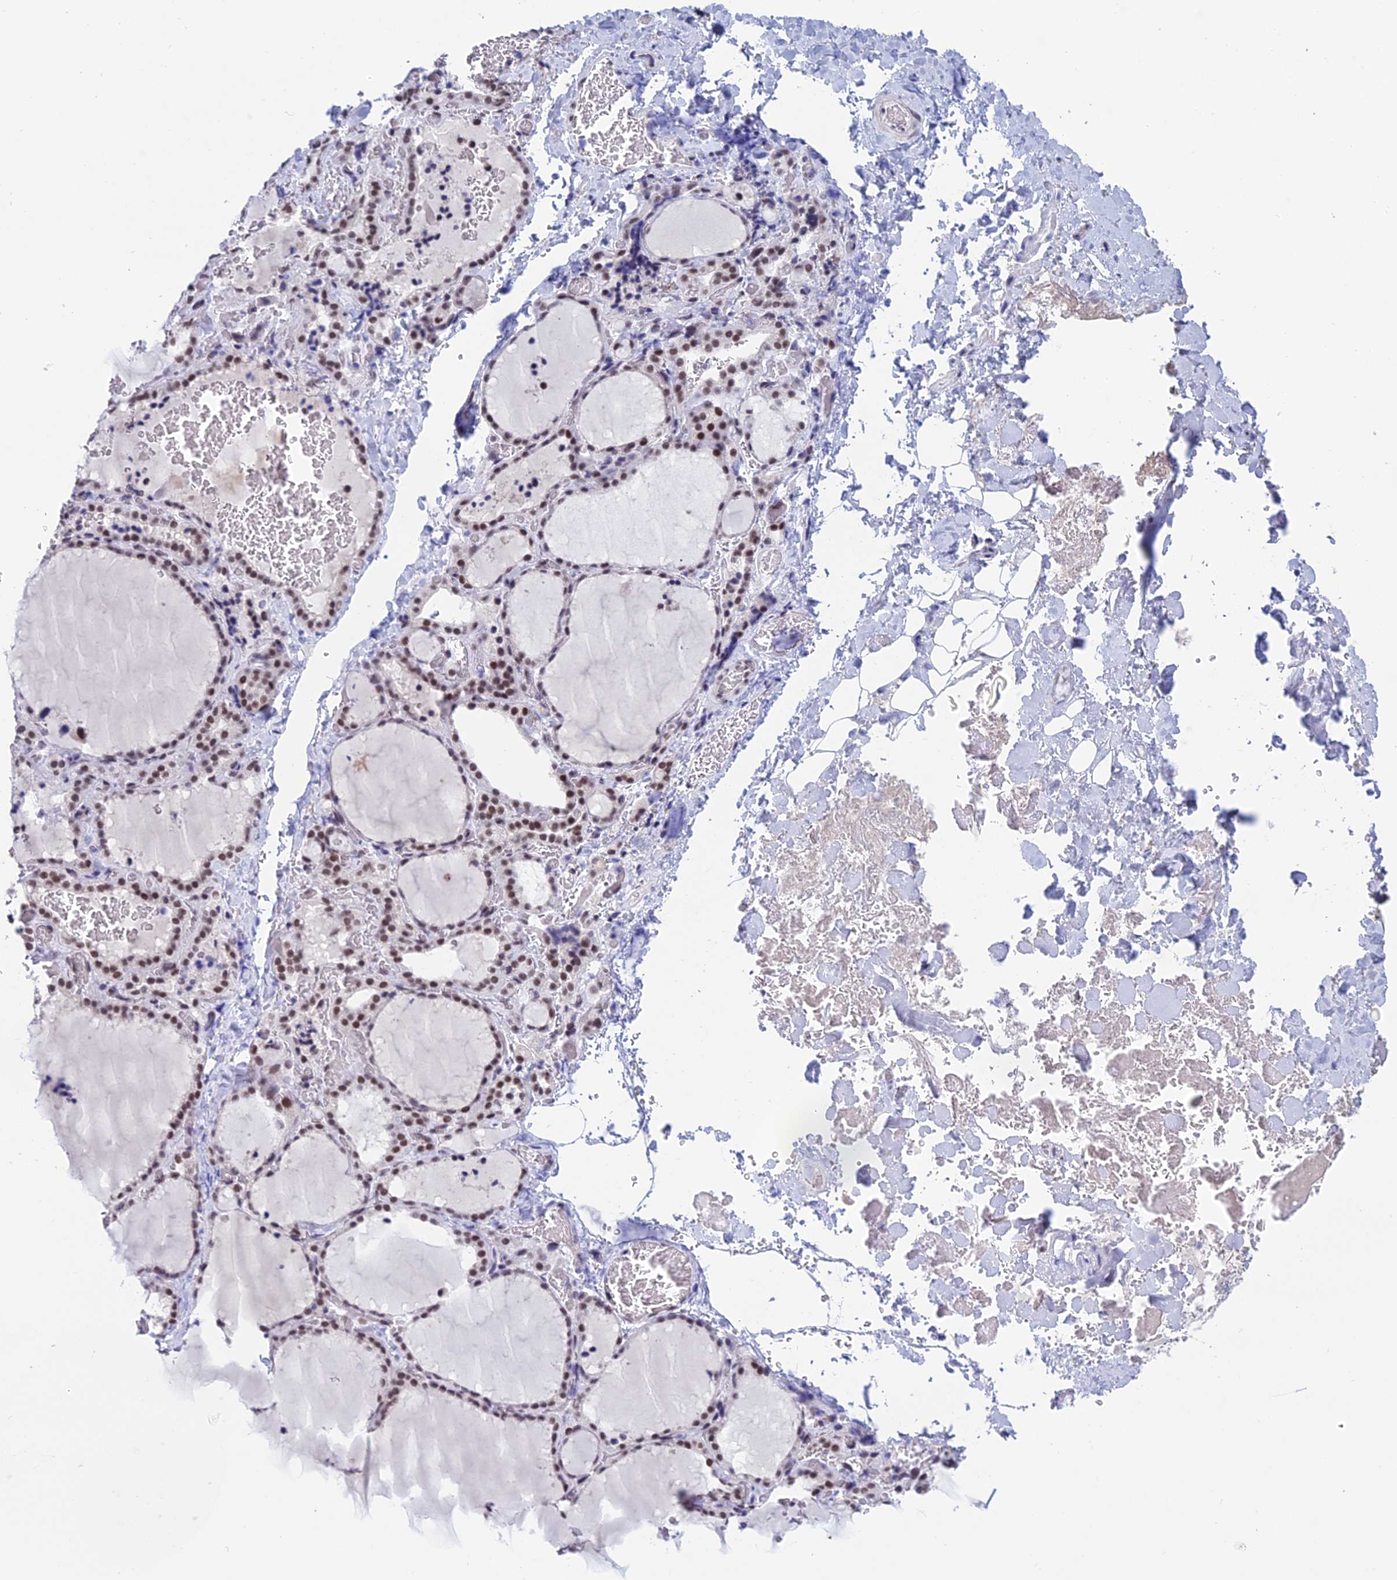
{"staining": {"intensity": "moderate", "quantity": "25%-75%", "location": "nuclear"}, "tissue": "thyroid gland", "cell_type": "Glandular cells", "image_type": "normal", "snomed": [{"axis": "morphology", "description": "Normal tissue, NOS"}, {"axis": "topography", "description": "Thyroid gland"}], "caption": "Approximately 25%-75% of glandular cells in benign human thyroid gland display moderate nuclear protein staining as visualized by brown immunohistochemical staining.", "gene": "NABP2", "patient": {"sex": "female", "age": 22}}